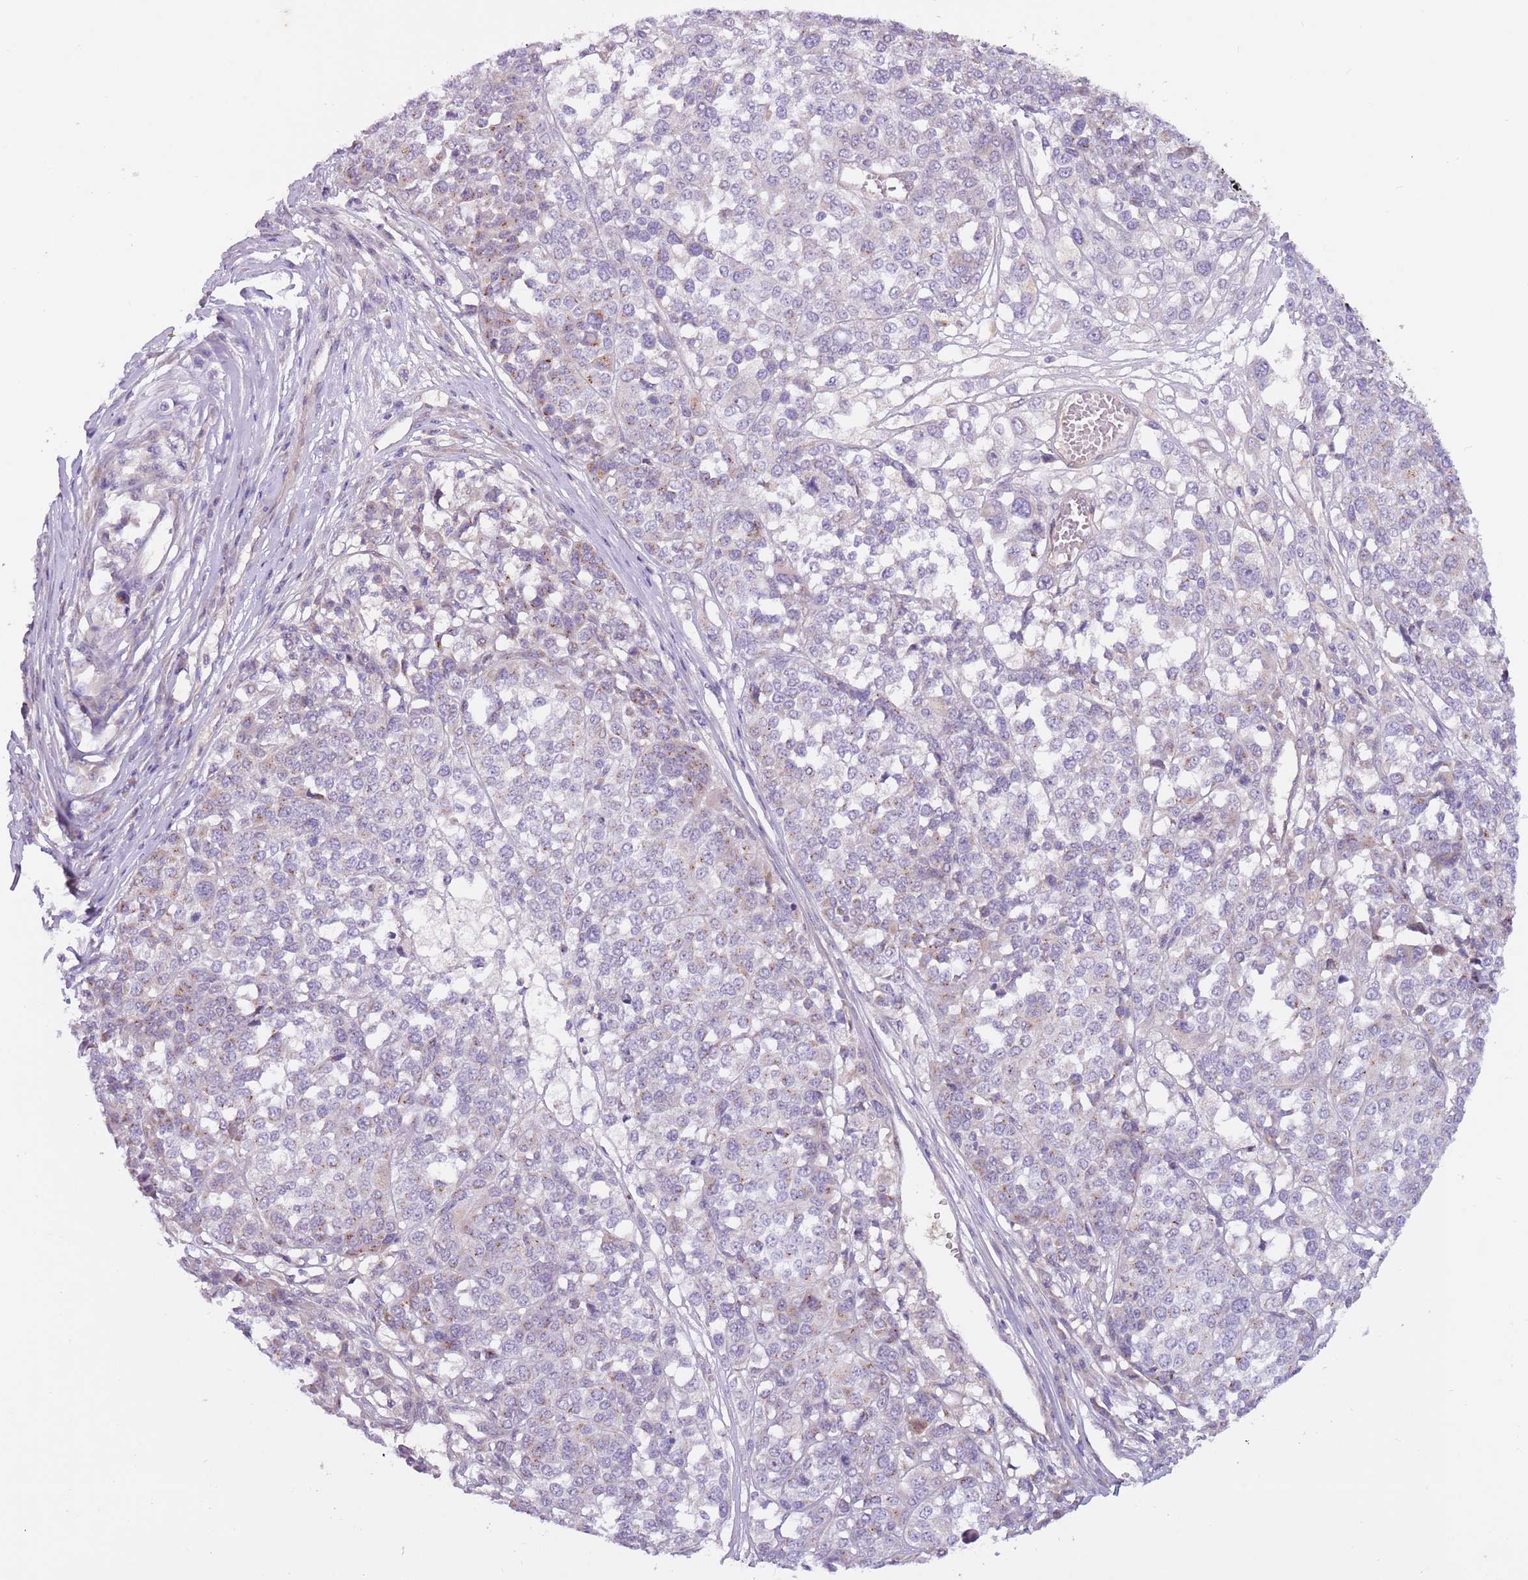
{"staining": {"intensity": "weak", "quantity": "<25%", "location": "cytoplasmic/membranous"}, "tissue": "melanoma", "cell_type": "Tumor cells", "image_type": "cancer", "snomed": [{"axis": "morphology", "description": "Malignant melanoma, Metastatic site"}, {"axis": "topography", "description": "Lymph node"}], "caption": "Tumor cells are negative for protein expression in human melanoma. (DAB immunohistochemistry (IHC), high magnification).", "gene": "MRO", "patient": {"sex": "male", "age": 44}}